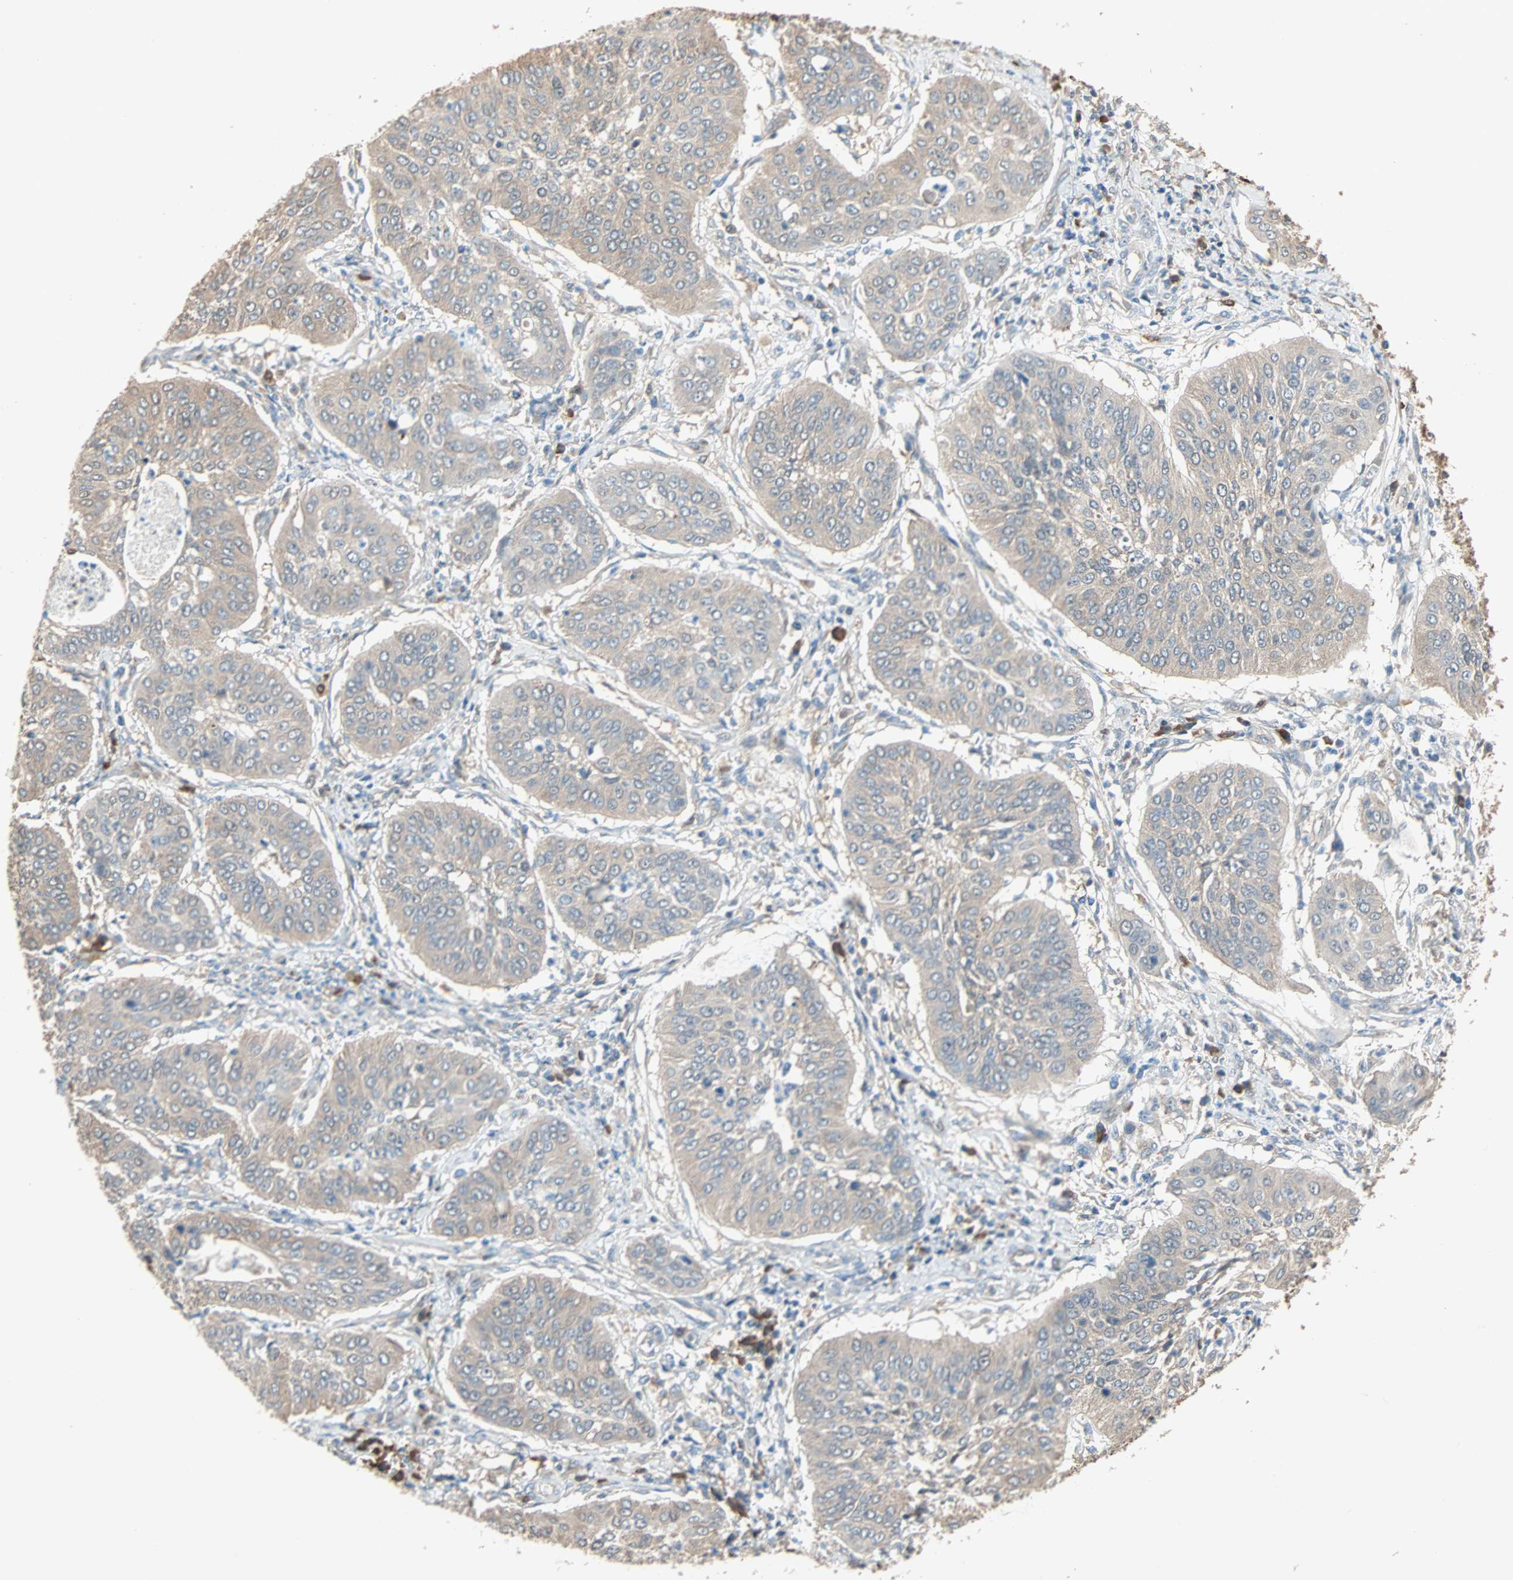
{"staining": {"intensity": "weak", "quantity": ">75%", "location": "cytoplasmic/membranous"}, "tissue": "cervical cancer", "cell_type": "Tumor cells", "image_type": "cancer", "snomed": [{"axis": "morphology", "description": "Normal tissue, NOS"}, {"axis": "morphology", "description": "Squamous cell carcinoma, NOS"}, {"axis": "topography", "description": "Cervix"}], "caption": "Cervical squamous cell carcinoma stained with DAB immunohistochemistry shows low levels of weak cytoplasmic/membranous positivity in approximately >75% of tumor cells.", "gene": "PRDX1", "patient": {"sex": "female", "age": 39}}